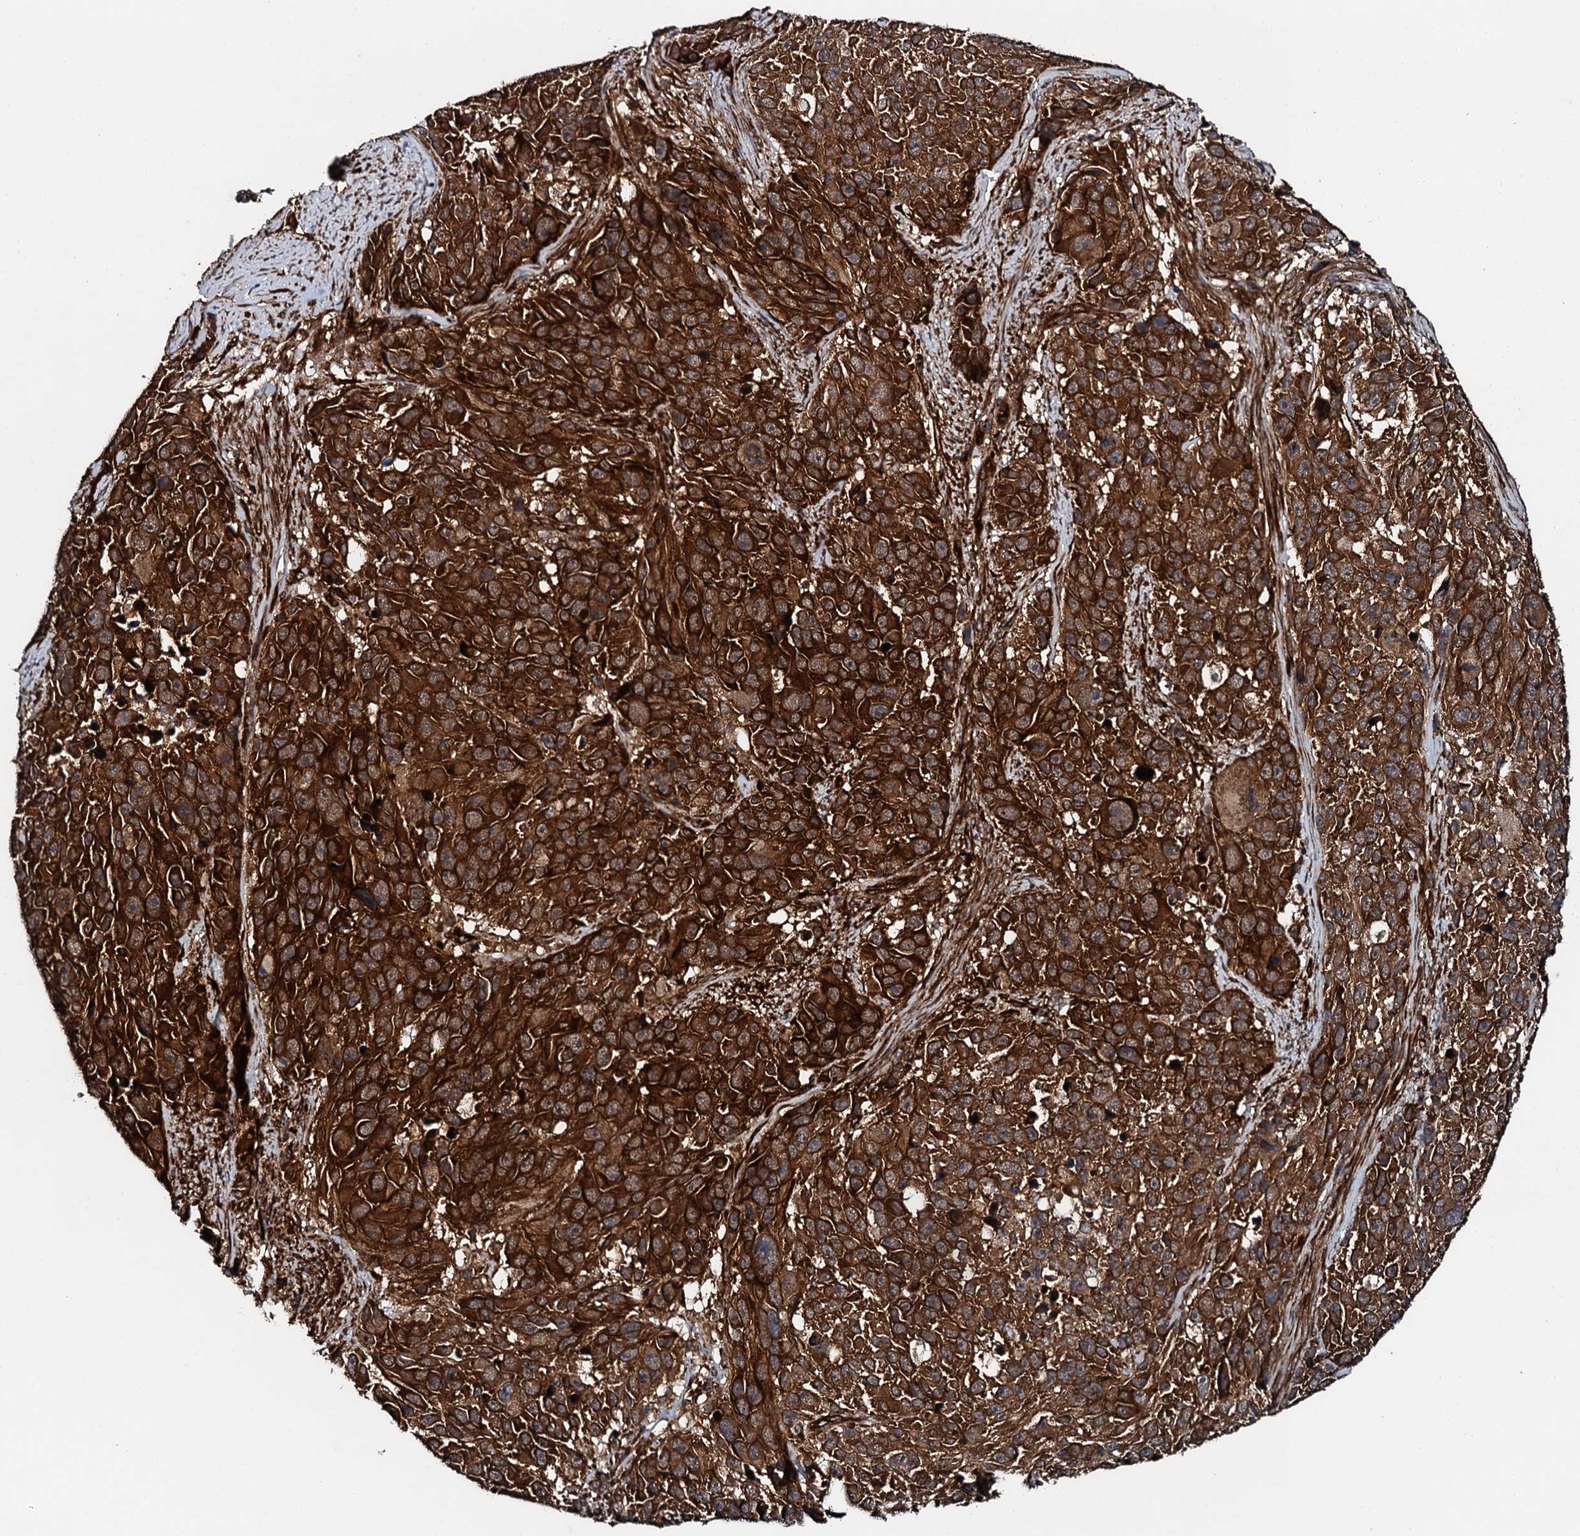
{"staining": {"intensity": "strong", "quantity": ">75%", "location": "cytoplasmic/membranous"}, "tissue": "melanoma", "cell_type": "Tumor cells", "image_type": "cancer", "snomed": [{"axis": "morphology", "description": "Malignant melanoma, NOS"}, {"axis": "topography", "description": "Skin"}], "caption": "This image exhibits IHC staining of melanoma, with high strong cytoplasmic/membranous expression in about >75% of tumor cells.", "gene": "FLYWCH1", "patient": {"sex": "male", "age": 84}}